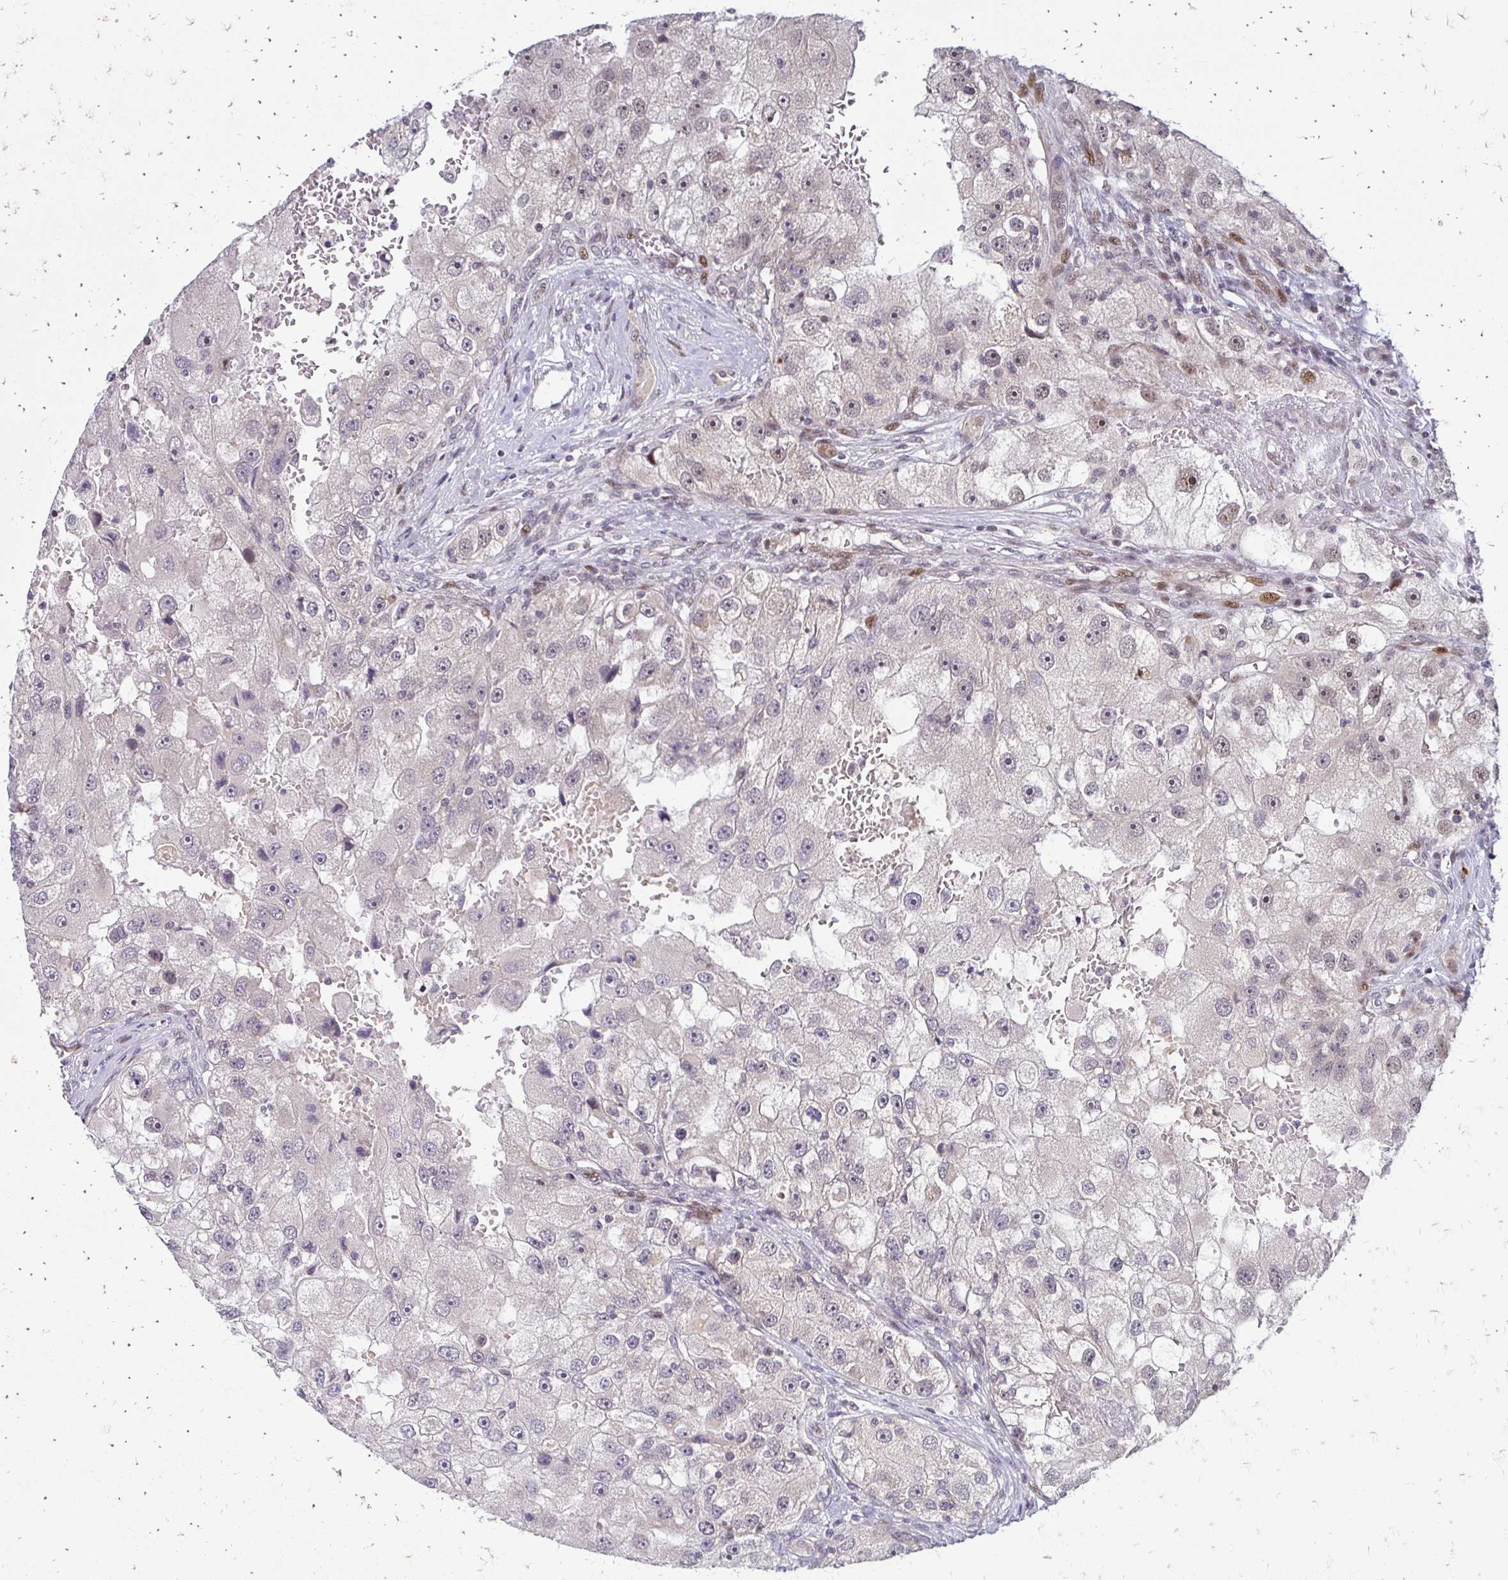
{"staining": {"intensity": "moderate", "quantity": "<25%", "location": "nuclear"}, "tissue": "renal cancer", "cell_type": "Tumor cells", "image_type": "cancer", "snomed": [{"axis": "morphology", "description": "Adenocarcinoma, NOS"}, {"axis": "topography", "description": "Kidney"}], "caption": "Adenocarcinoma (renal) tissue exhibits moderate nuclear staining in about <25% of tumor cells, visualized by immunohistochemistry.", "gene": "TRIR", "patient": {"sex": "male", "age": 63}}